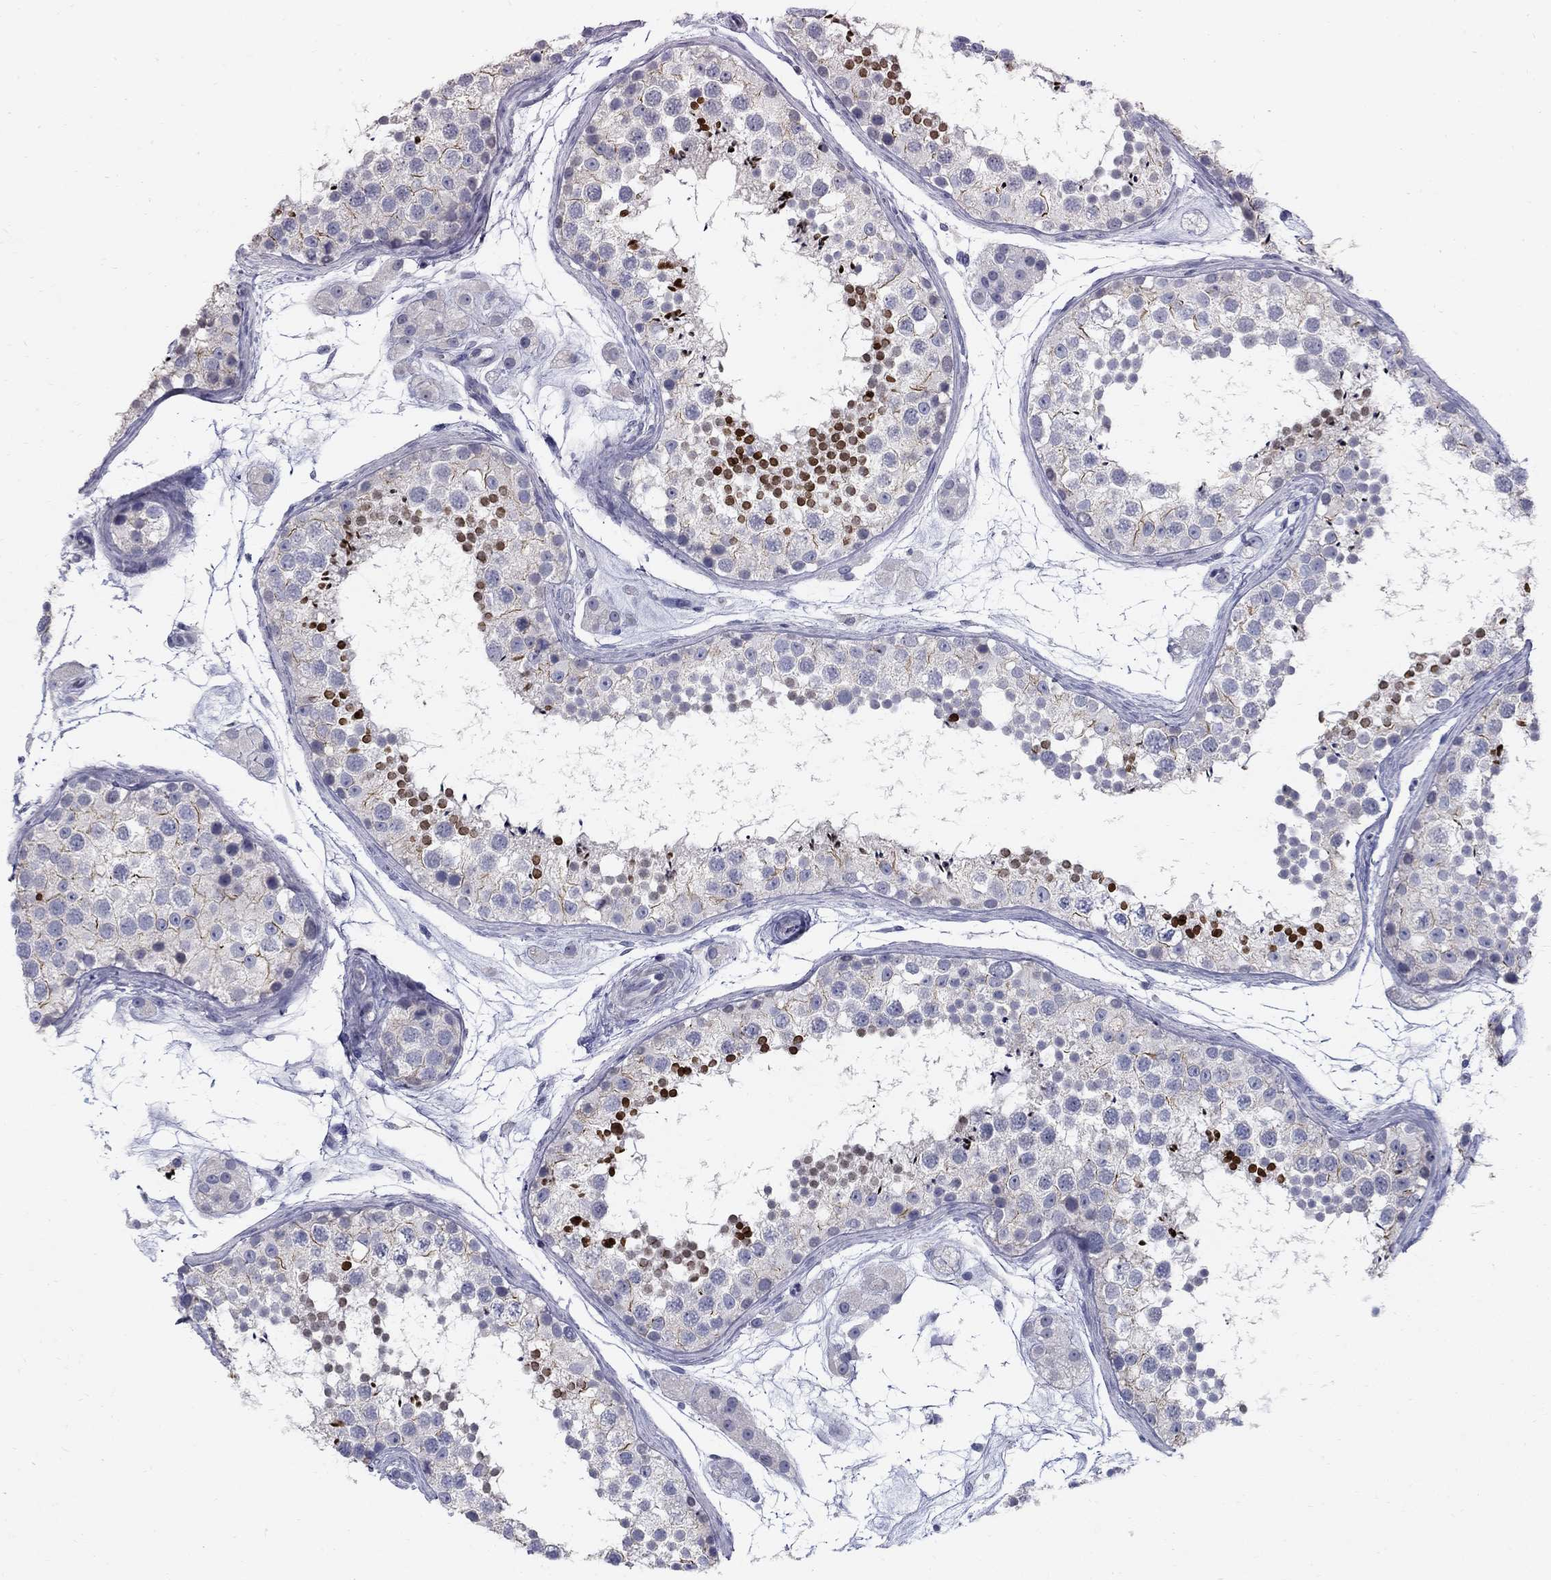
{"staining": {"intensity": "strong", "quantity": "<25%", "location": "nuclear"}, "tissue": "testis", "cell_type": "Cells in seminiferous ducts", "image_type": "normal", "snomed": [{"axis": "morphology", "description": "Normal tissue, NOS"}, {"axis": "topography", "description": "Testis"}], "caption": "IHC (DAB) staining of benign human testis shows strong nuclear protein expression in approximately <25% of cells in seminiferous ducts. The staining was performed using DAB (3,3'-diaminobenzidine) to visualize the protein expression in brown, while the nuclei were stained in blue with hematoxylin (Magnification: 20x).", "gene": "TP53TG5", "patient": {"sex": "male", "age": 41}}